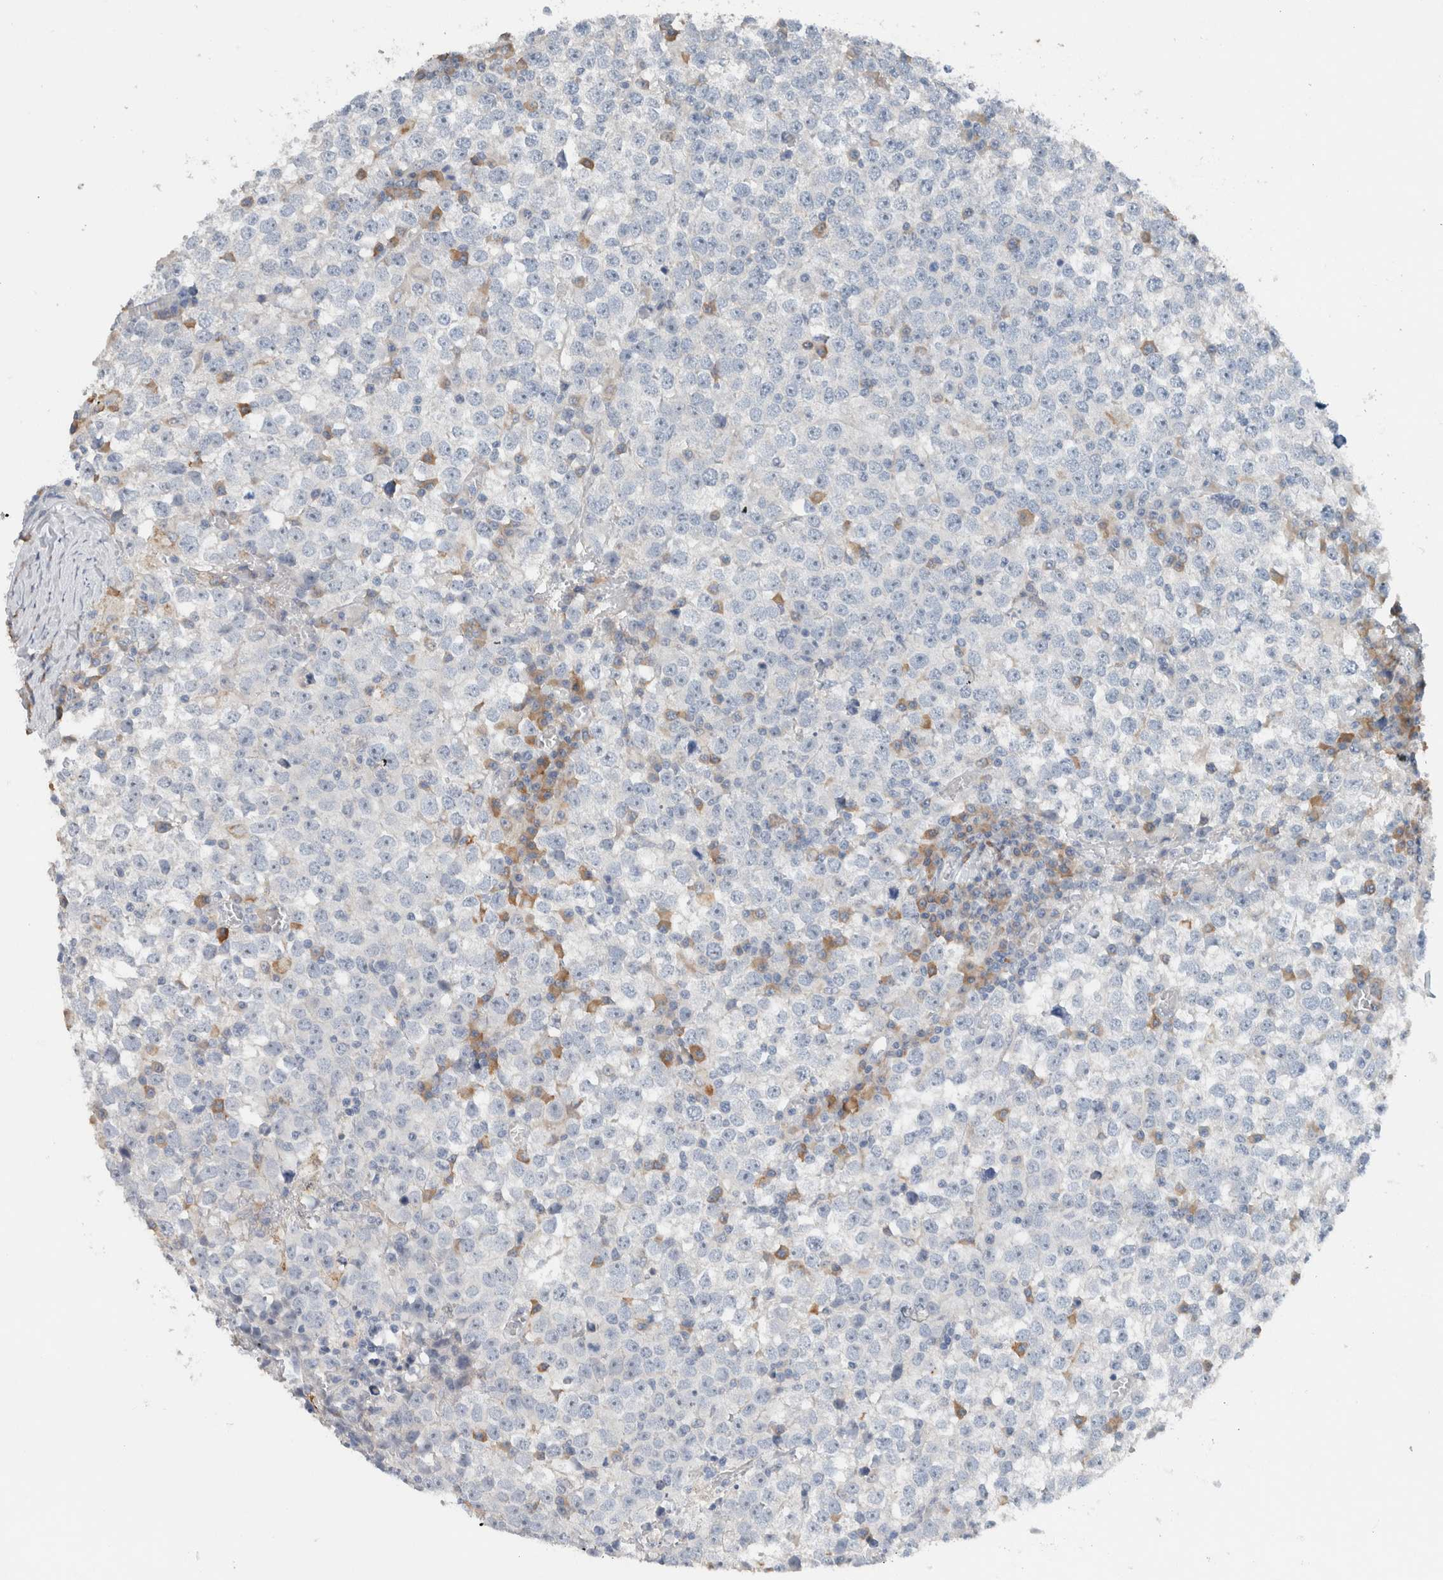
{"staining": {"intensity": "negative", "quantity": "none", "location": "none"}, "tissue": "testis cancer", "cell_type": "Tumor cells", "image_type": "cancer", "snomed": [{"axis": "morphology", "description": "Seminoma, NOS"}, {"axis": "topography", "description": "Testis"}], "caption": "The image displays no significant expression in tumor cells of seminoma (testis). (DAB (3,3'-diaminobenzidine) immunohistochemistry with hematoxylin counter stain).", "gene": "DUOX1", "patient": {"sex": "male", "age": 65}}